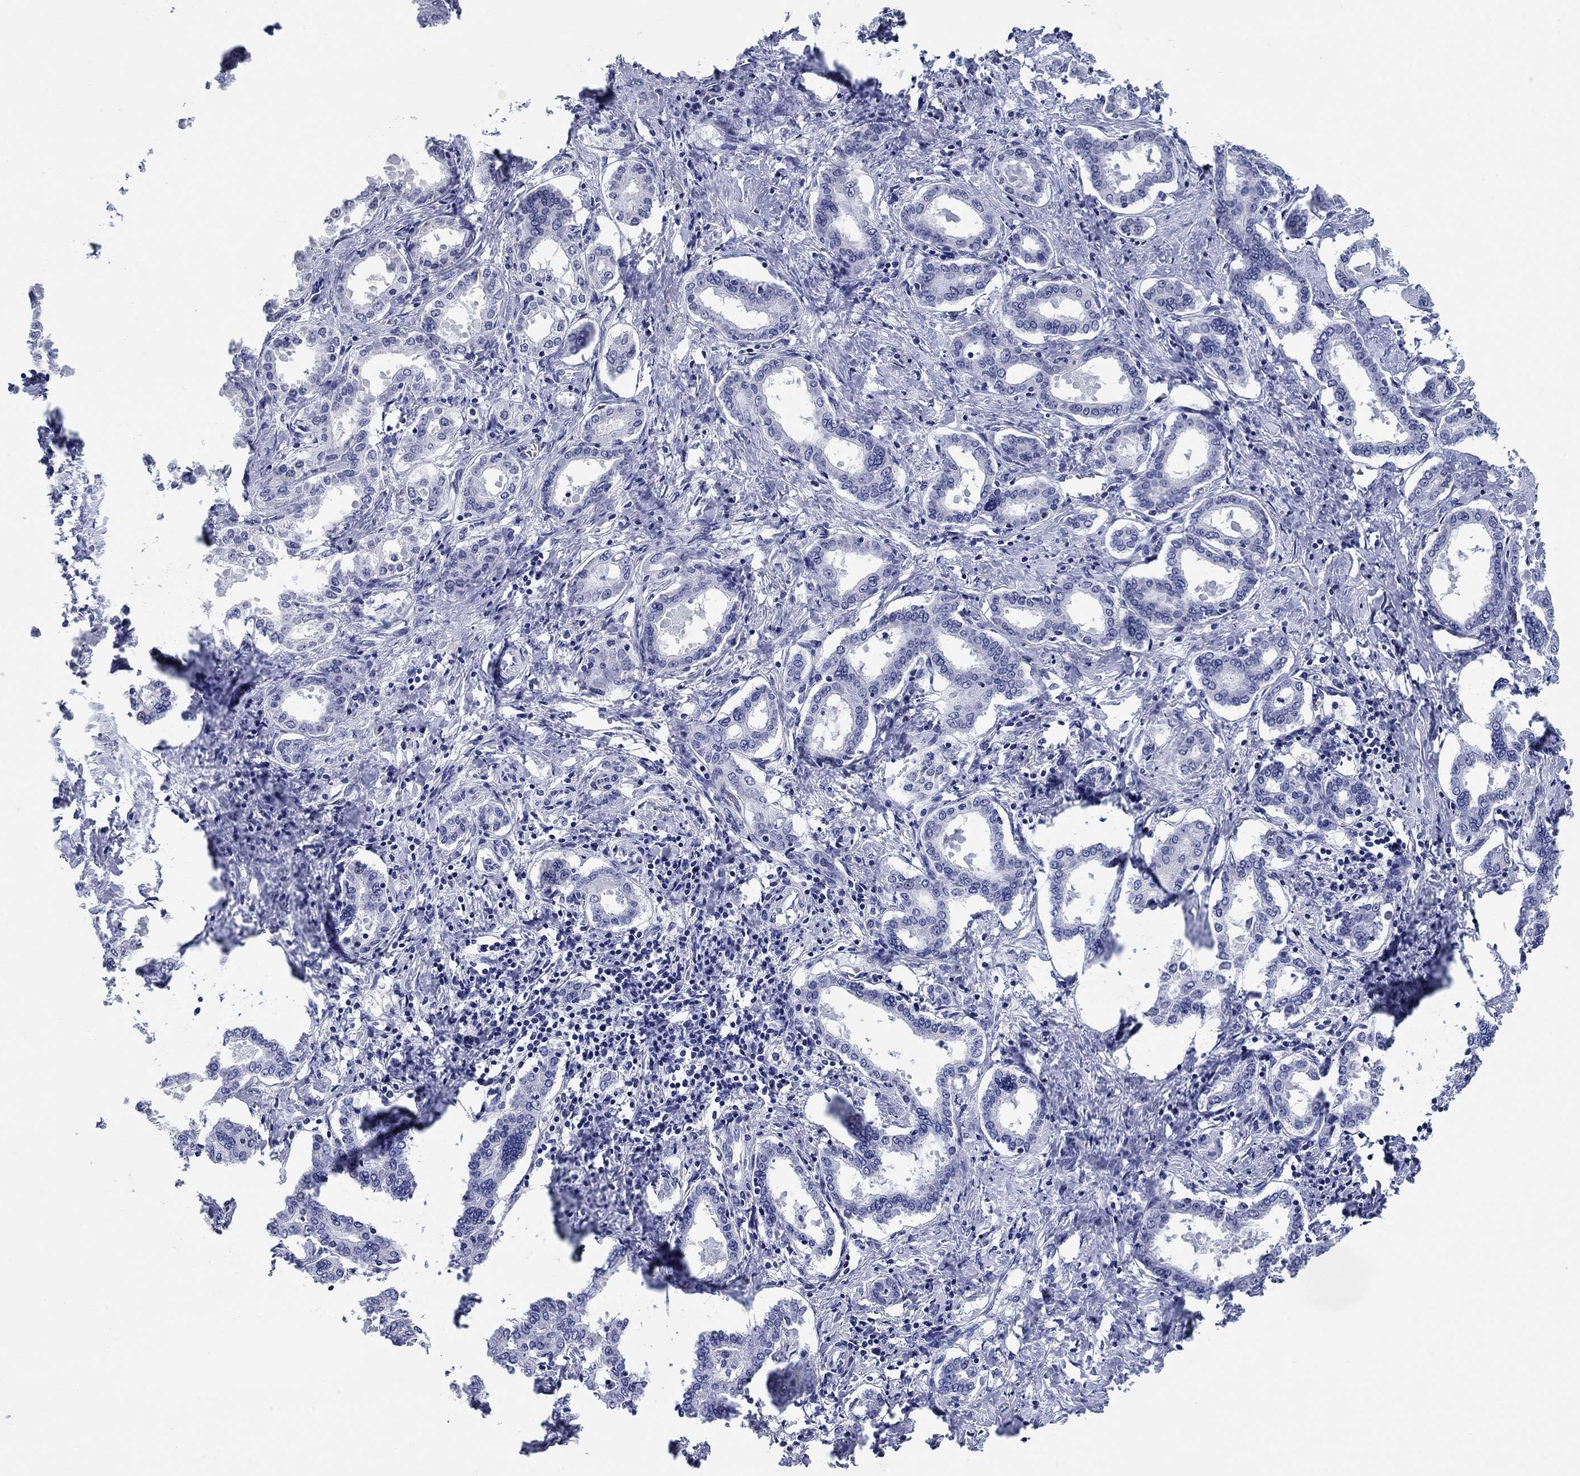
{"staining": {"intensity": "negative", "quantity": "none", "location": "none"}, "tissue": "liver cancer", "cell_type": "Tumor cells", "image_type": "cancer", "snomed": [{"axis": "morphology", "description": "Cholangiocarcinoma"}, {"axis": "topography", "description": "Liver"}], "caption": "DAB immunohistochemical staining of liver cancer reveals no significant expression in tumor cells.", "gene": "WASF3", "patient": {"sex": "female", "age": 47}}